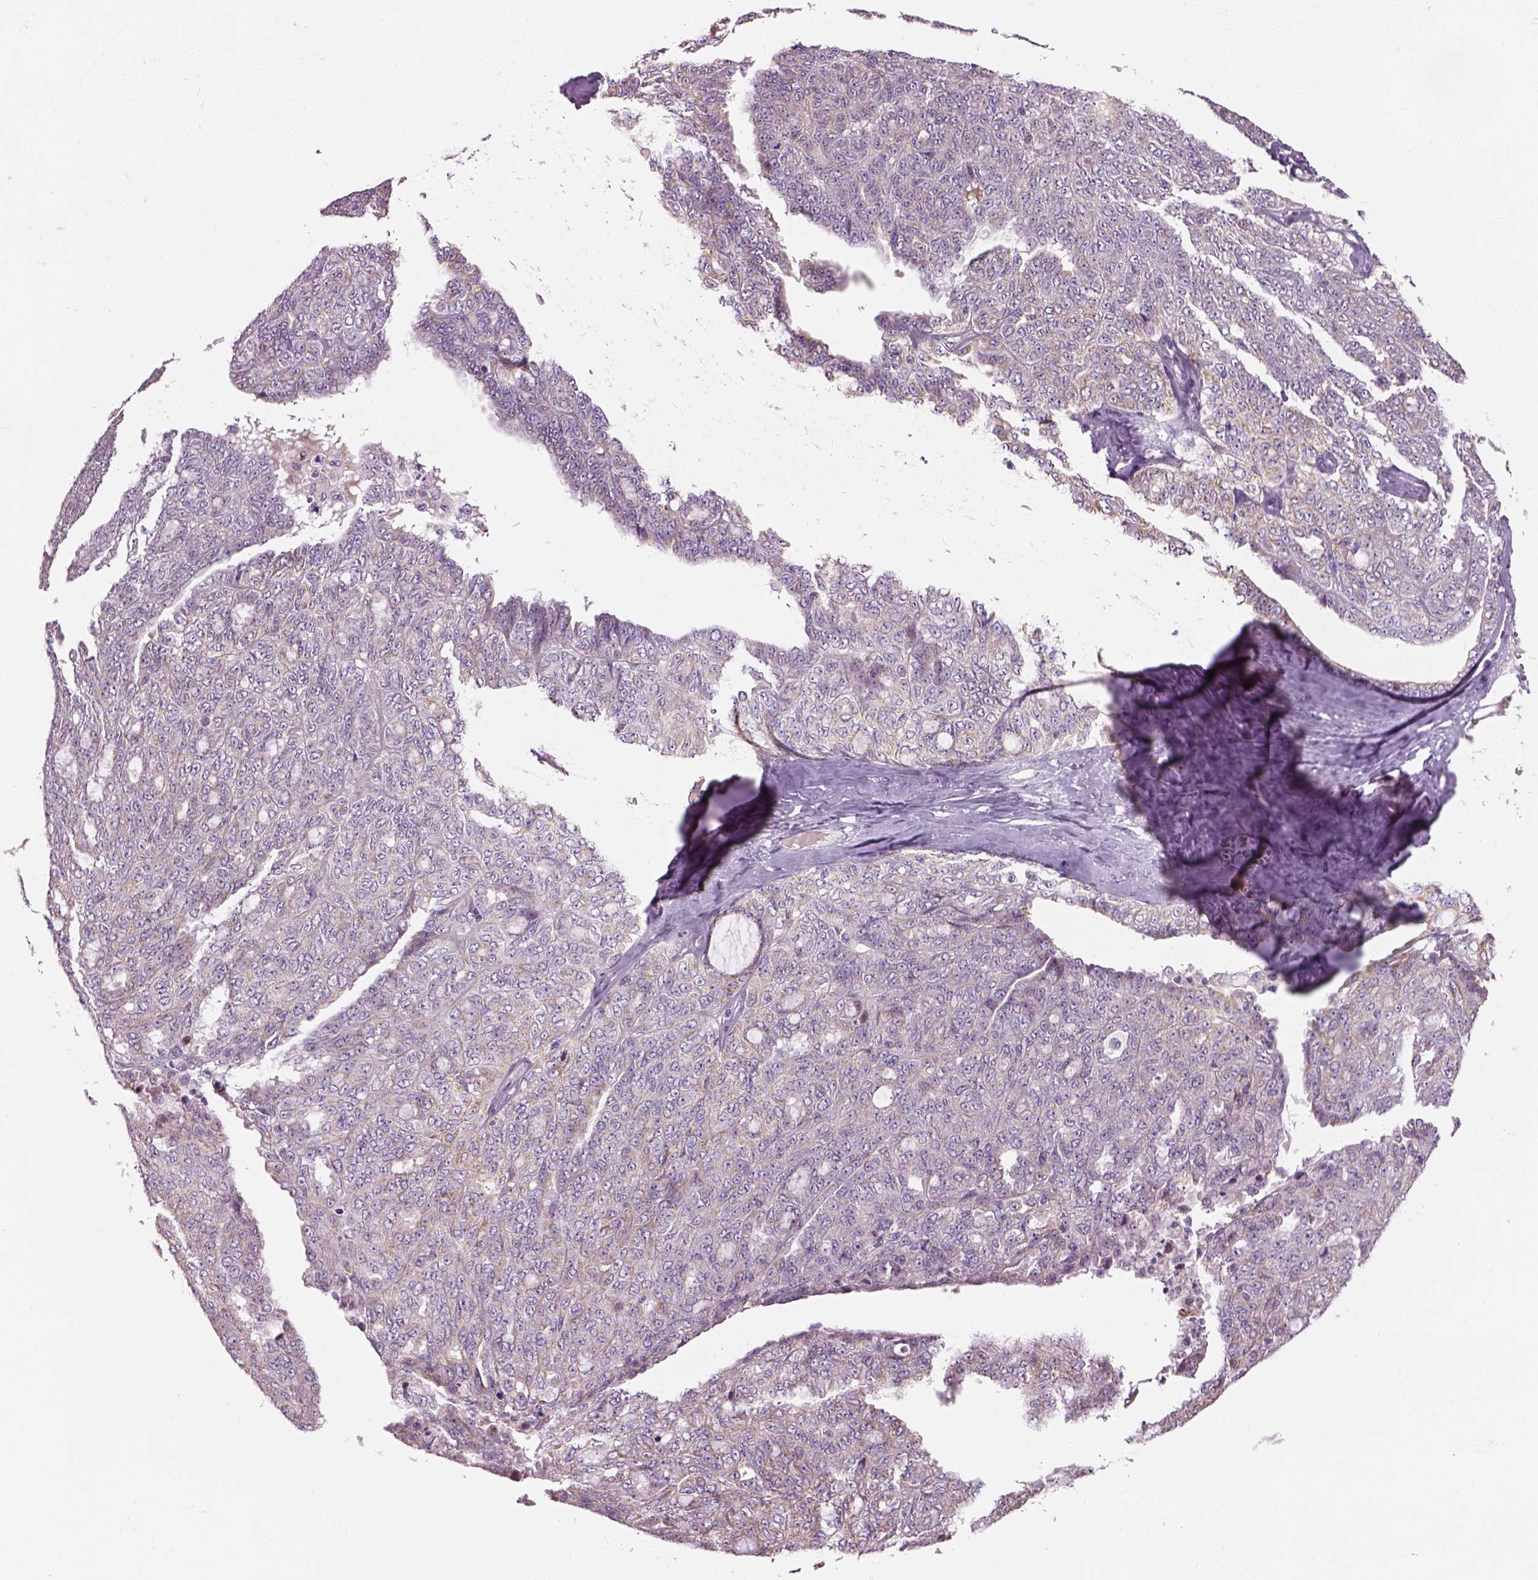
{"staining": {"intensity": "weak", "quantity": "<25%", "location": "cytoplasmic/membranous"}, "tissue": "ovarian cancer", "cell_type": "Tumor cells", "image_type": "cancer", "snomed": [{"axis": "morphology", "description": "Cystadenocarcinoma, serous, NOS"}, {"axis": "topography", "description": "Ovary"}], "caption": "An IHC image of ovarian cancer (serous cystadenocarcinoma) is shown. There is no staining in tumor cells of ovarian cancer (serous cystadenocarcinoma).", "gene": "IFT52", "patient": {"sex": "female", "age": 71}}